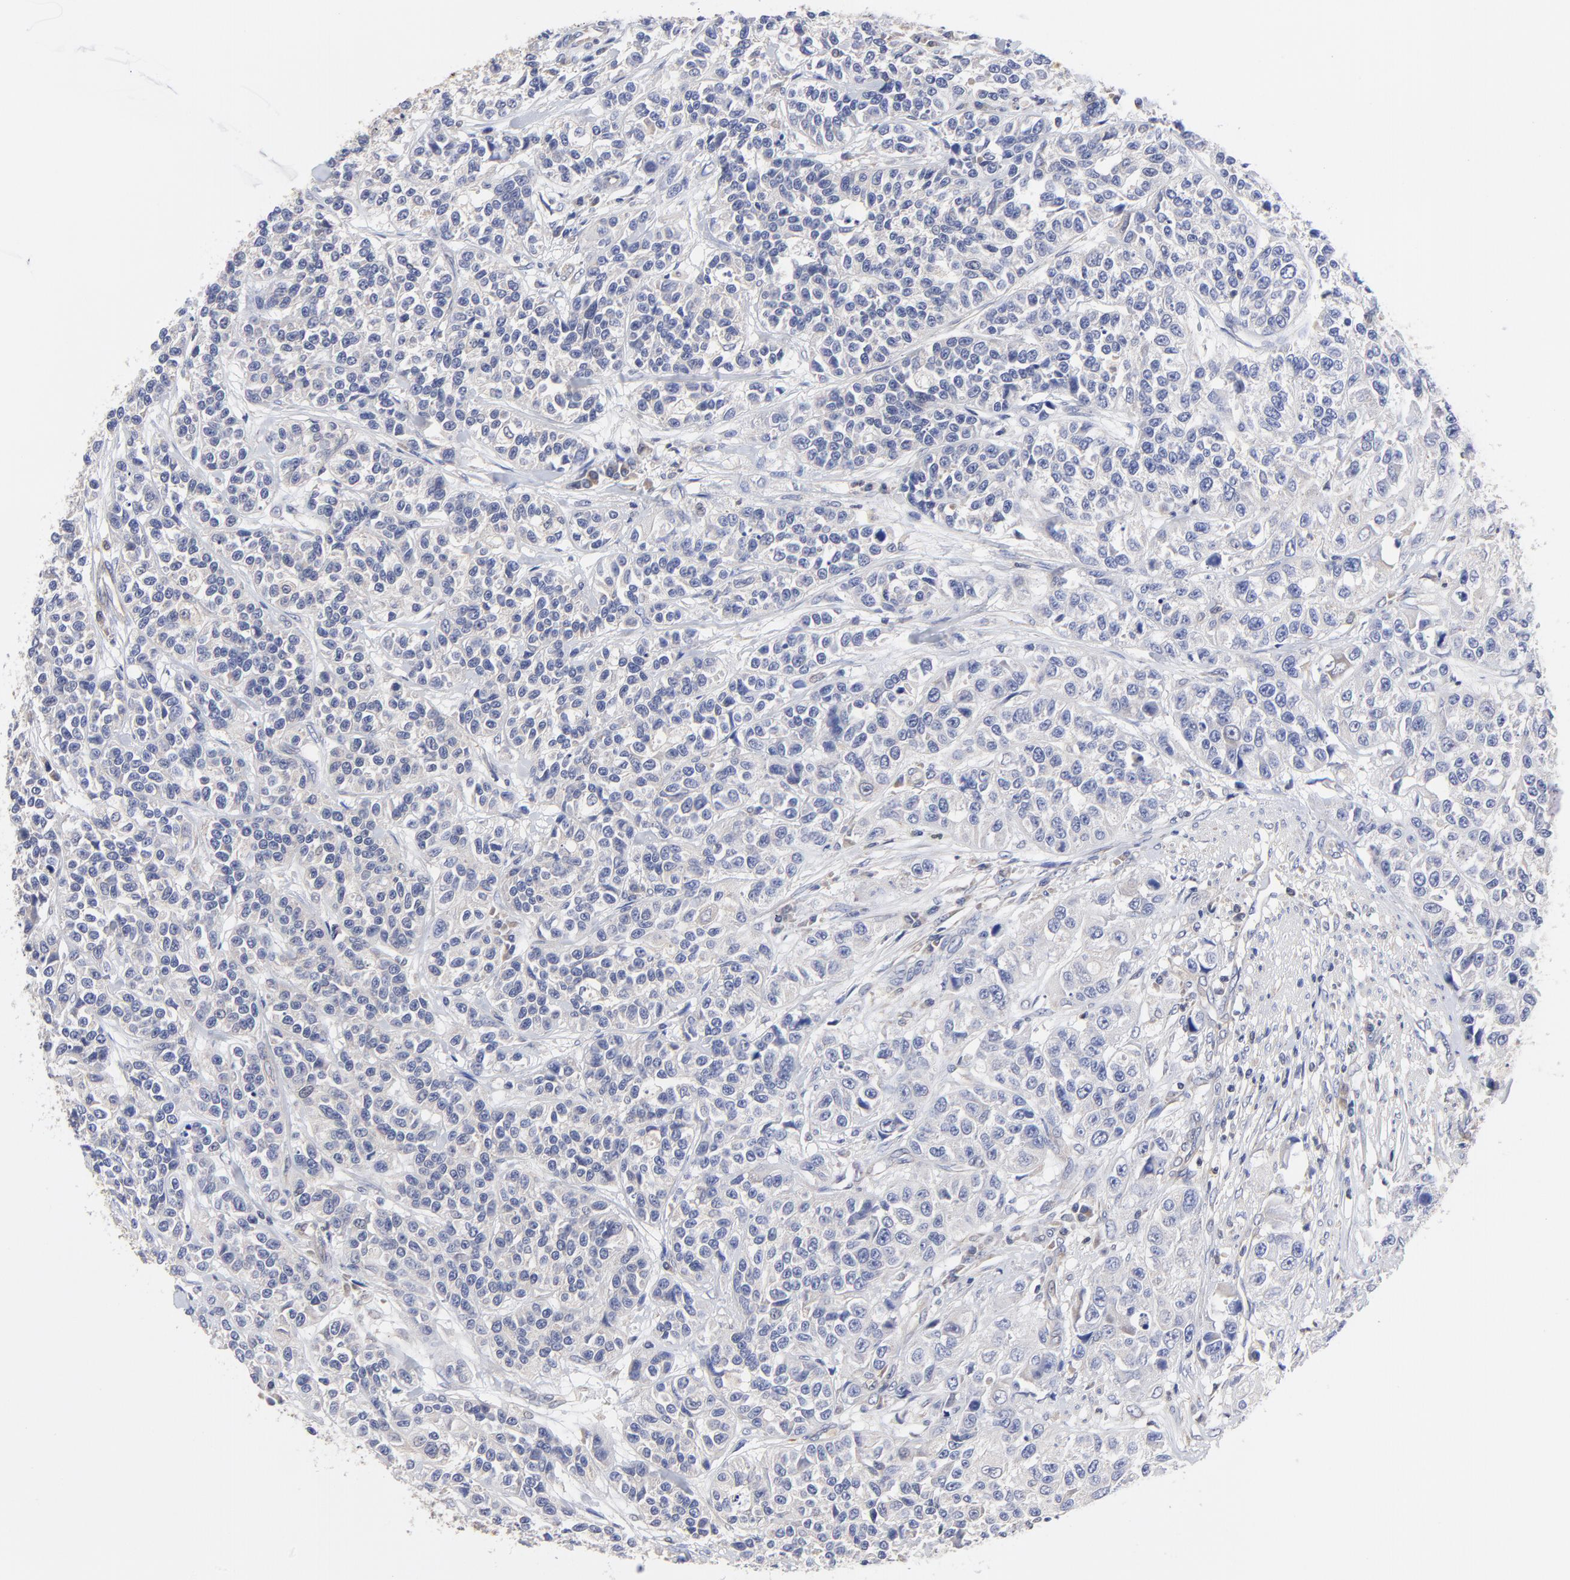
{"staining": {"intensity": "negative", "quantity": "none", "location": "none"}, "tissue": "urothelial cancer", "cell_type": "Tumor cells", "image_type": "cancer", "snomed": [{"axis": "morphology", "description": "Urothelial carcinoma, High grade"}, {"axis": "topography", "description": "Urinary bladder"}], "caption": "IHC image of human urothelial cancer stained for a protein (brown), which shows no expression in tumor cells. (Brightfield microscopy of DAB immunohistochemistry at high magnification).", "gene": "PCMT1", "patient": {"sex": "female", "age": 81}}